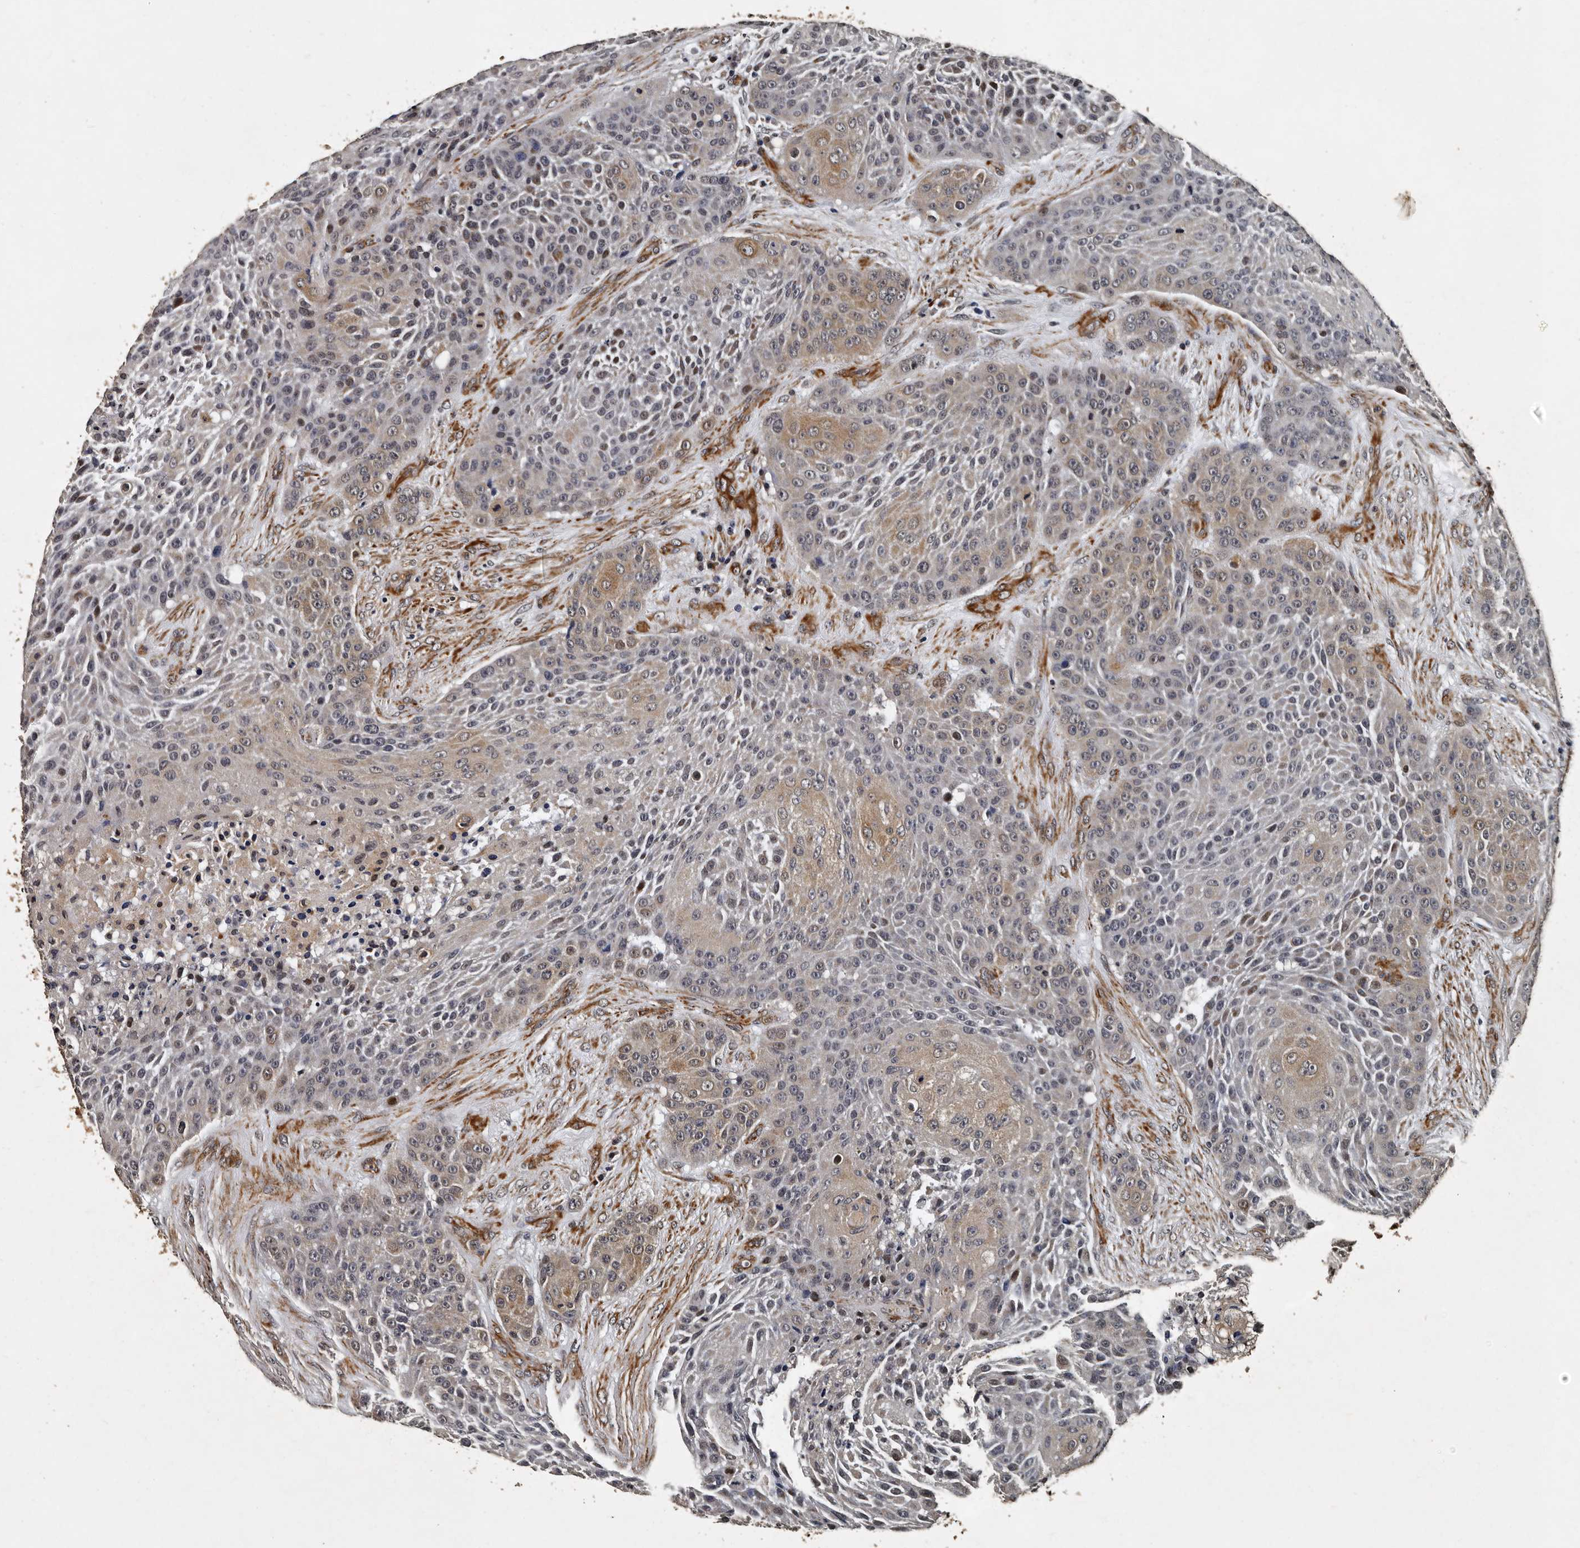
{"staining": {"intensity": "weak", "quantity": "<25%", "location": "cytoplasmic/membranous,nuclear"}, "tissue": "urothelial cancer", "cell_type": "Tumor cells", "image_type": "cancer", "snomed": [{"axis": "morphology", "description": "Urothelial carcinoma, High grade"}, {"axis": "topography", "description": "Urinary bladder"}], "caption": "A high-resolution histopathology image shows IHC staining of urothelial cancer, which demonstrates no significant expression in tumor cells.", "gene": "CPNE3", "patient": {"sex": "female", "age": 63}}